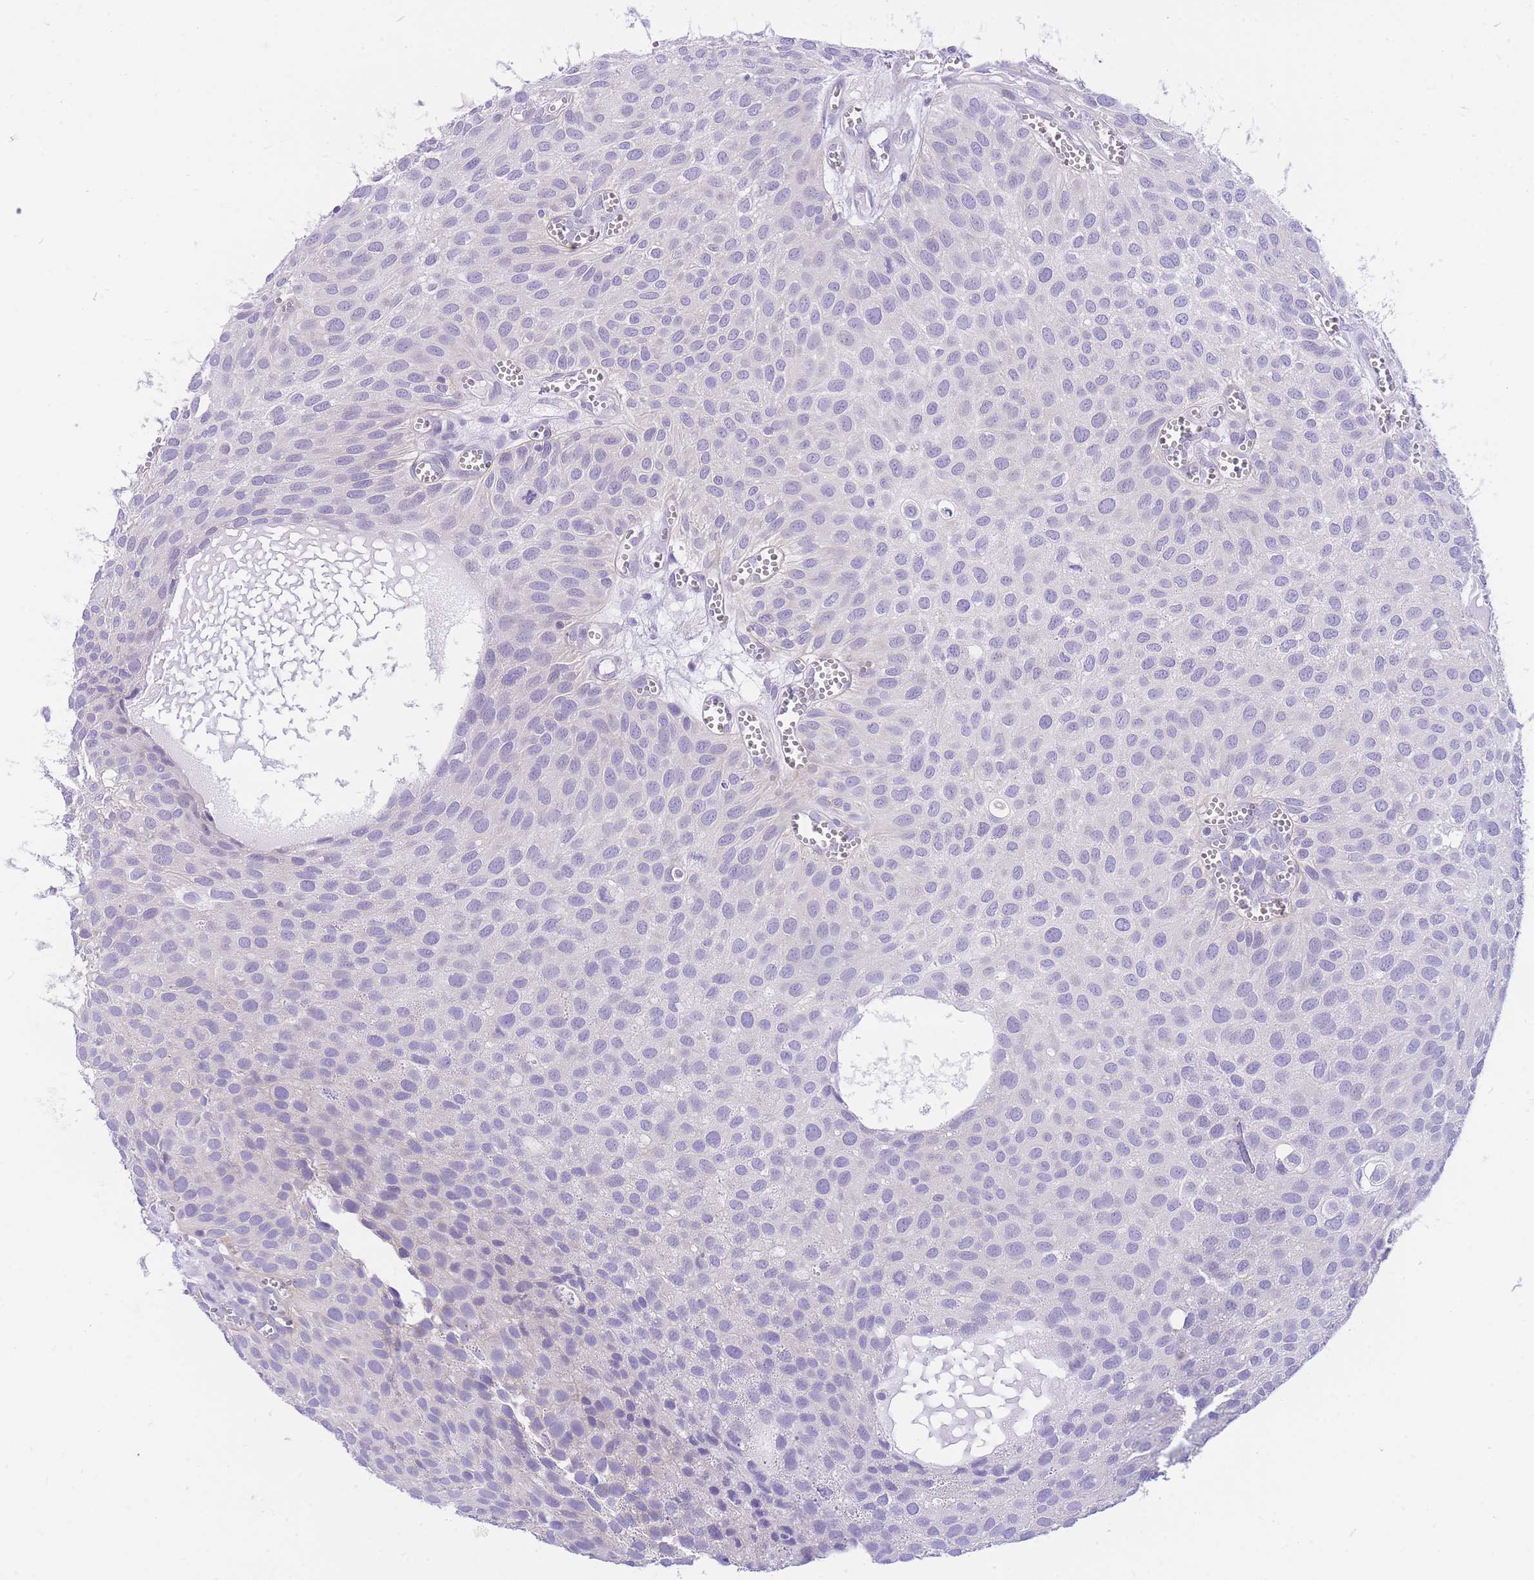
{"staining": {"intensity": "negative", "quantity": "none", "location": "none"}, "tissue": "urothelial cancer", "cell_type": "Tumor cells", "image_type": "cancer", "snomed": [{"axis": "morphology", "description": "Urothelial carcinoma, Low grade"}, {"axis": "topography", "description": "Urinary bladder"}], "caption": "Immunohistochemical staining of human urothelial carcinoma (low-grade) displays no significant staining in tumor cells.", "gene": "ZNF311", "patient": {"sex": "male", "age": 88}}